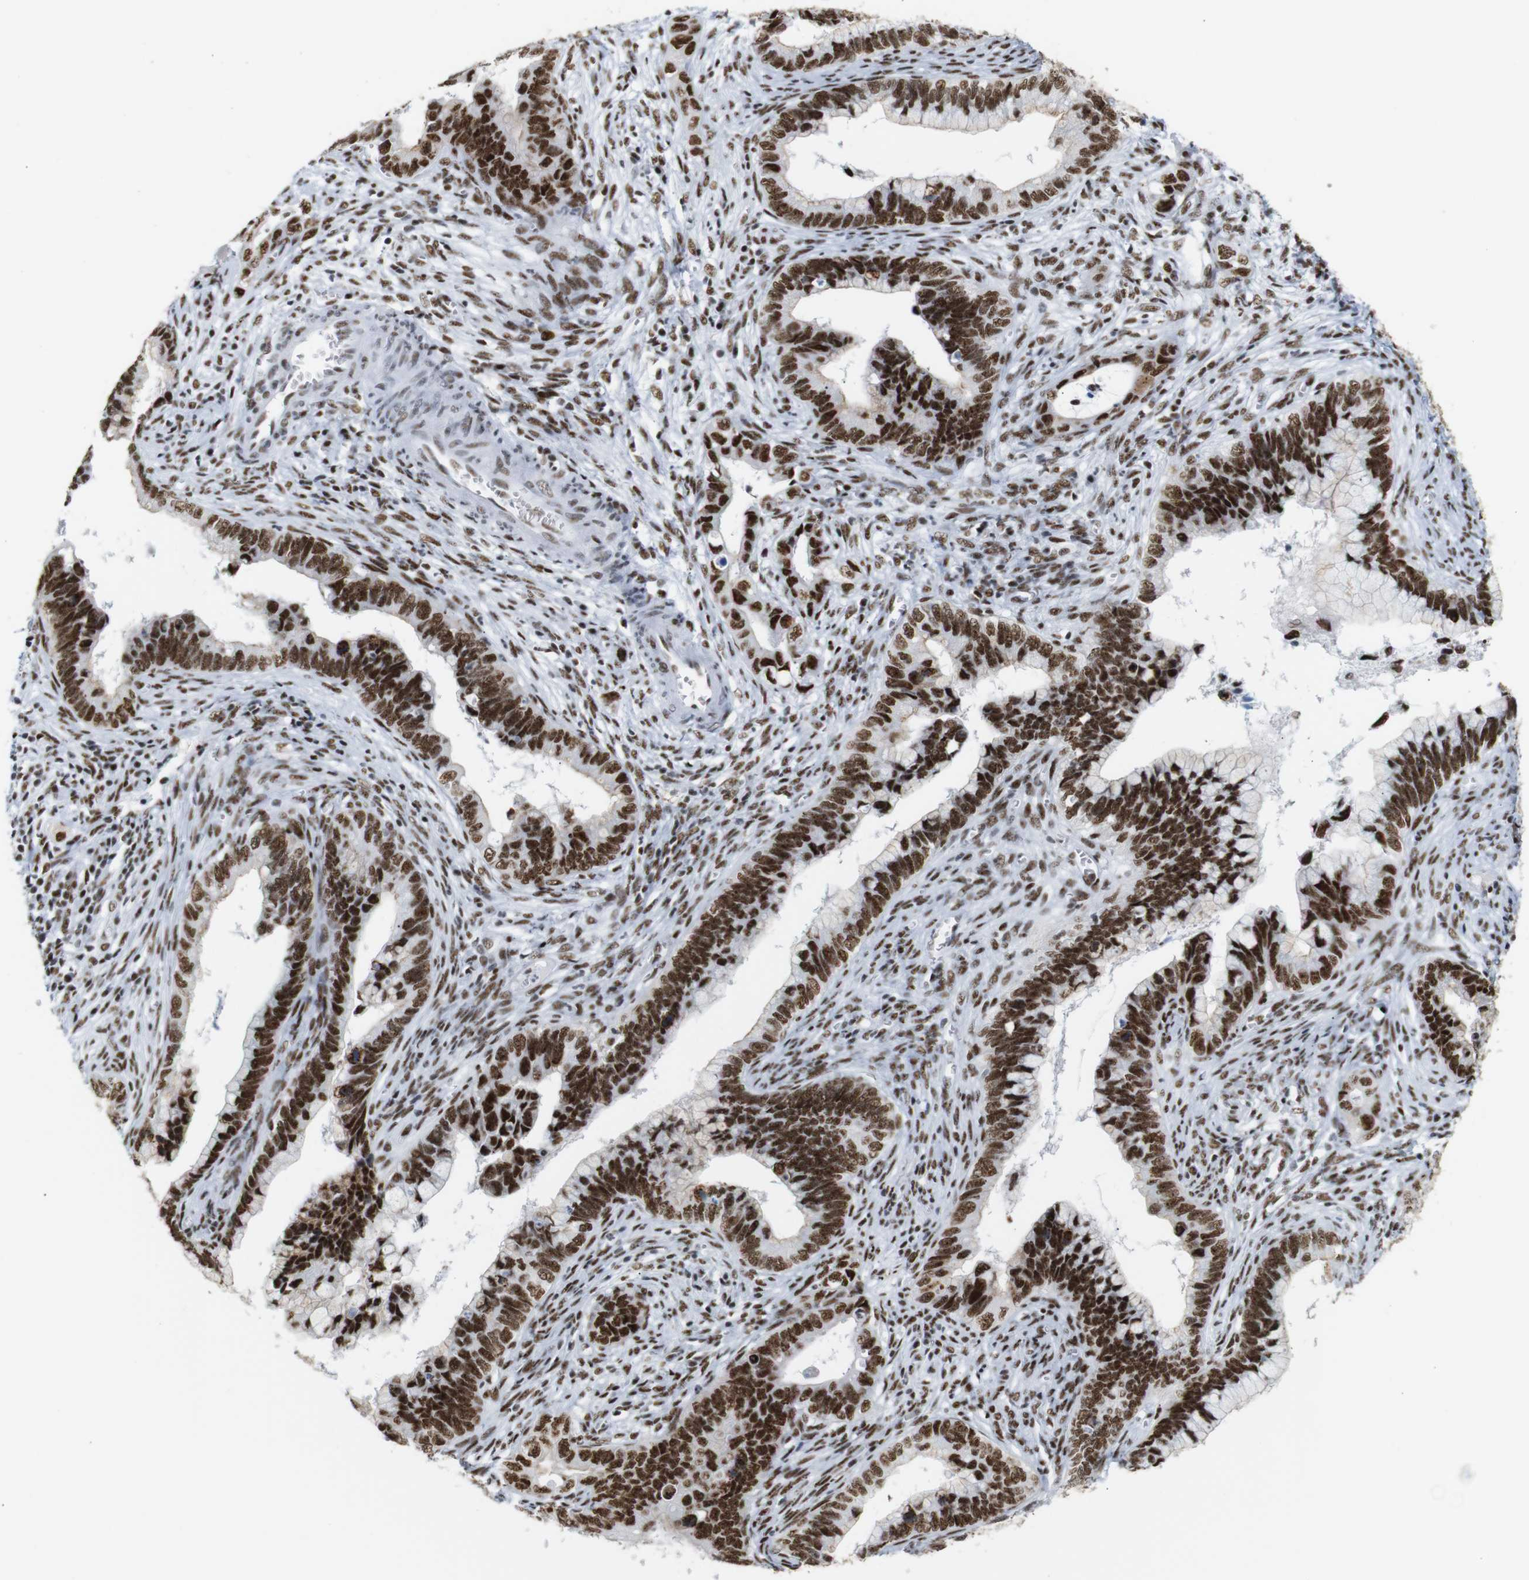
{"staining": {"intensity": "strong", "quantity": ">75%", "location": "nuclear"}, "tissue": "cervical cancer", "cell_type": "Tumor cells", "image_type": "cancer", "snomed": [{"axis": "morphology", "description": "Adenocarcinoma, NOS"}, {"axis": "topography", "description": "Cervix"}], "caption": "IHC of cervical cancer exhibits high levels of strong nuclear expression in about >75% of tumor cells.", "gene": "TRA2B", "patient": {"sex": "female", "age": 44}}